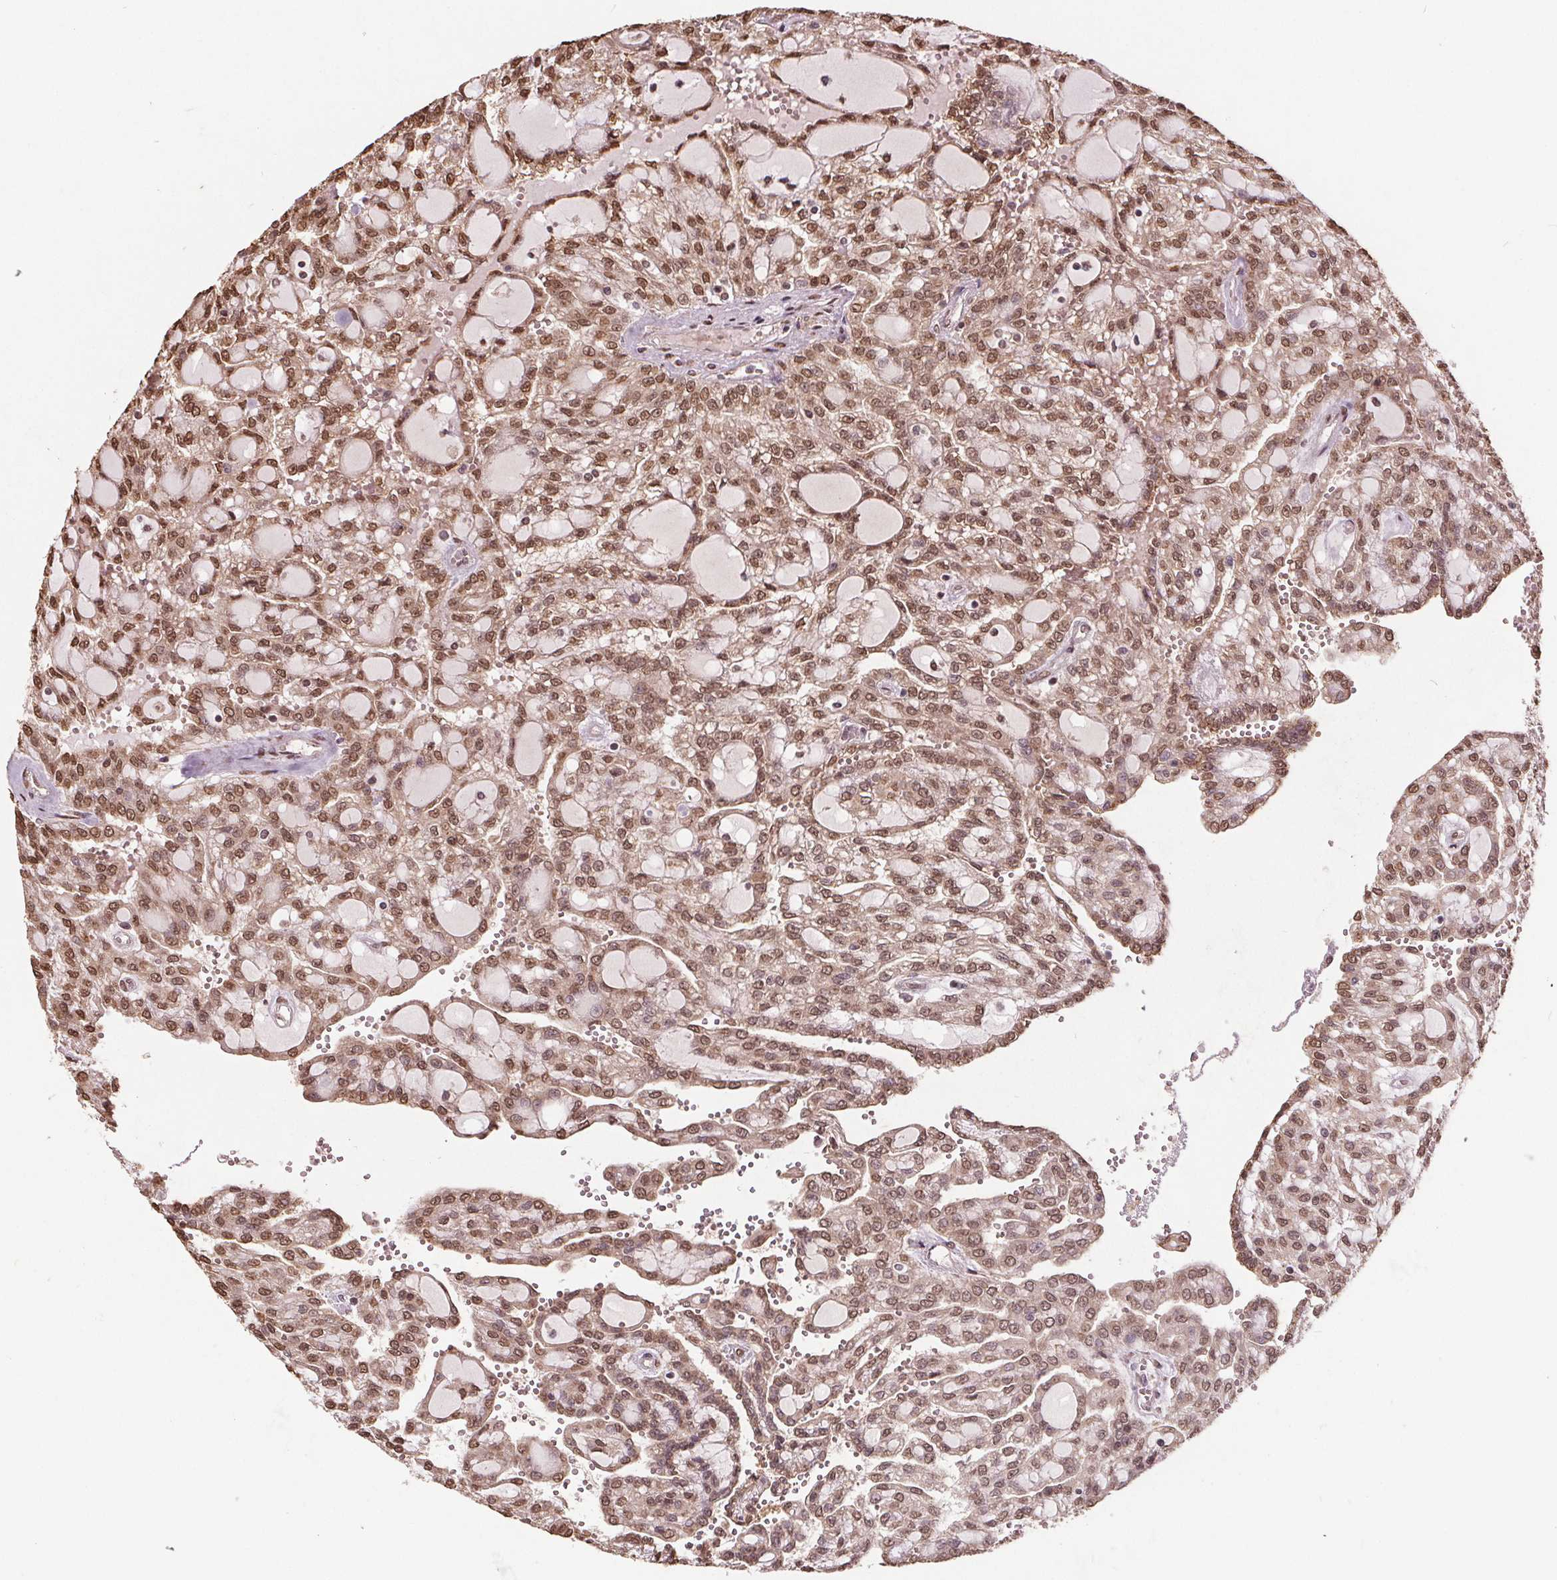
{"staining": {"intensity": "moderate", "quantity": ">75%", "location": "nuclear"}, "tissue": "renal cancer", "cell_type": "Tumor cells", "image_type": "cancer", "snomed": [{"axis": "morphology", "description": "Adenocarcinoma, NOS"}, {"axis": "topography", "description": "Kidney"}], "caption": "Immunohistochemistry (IHC) photomicrograph of neoplastic tissue: renal adenocarcinoma stained using IHC demonstrates medium levels of moderate protein expression localized specifically in the nuclear of tumor cells, appearing as a nuclear brown color.", "gene": "HIF1AN", "patient": {"sex": "male", "age": 63}}